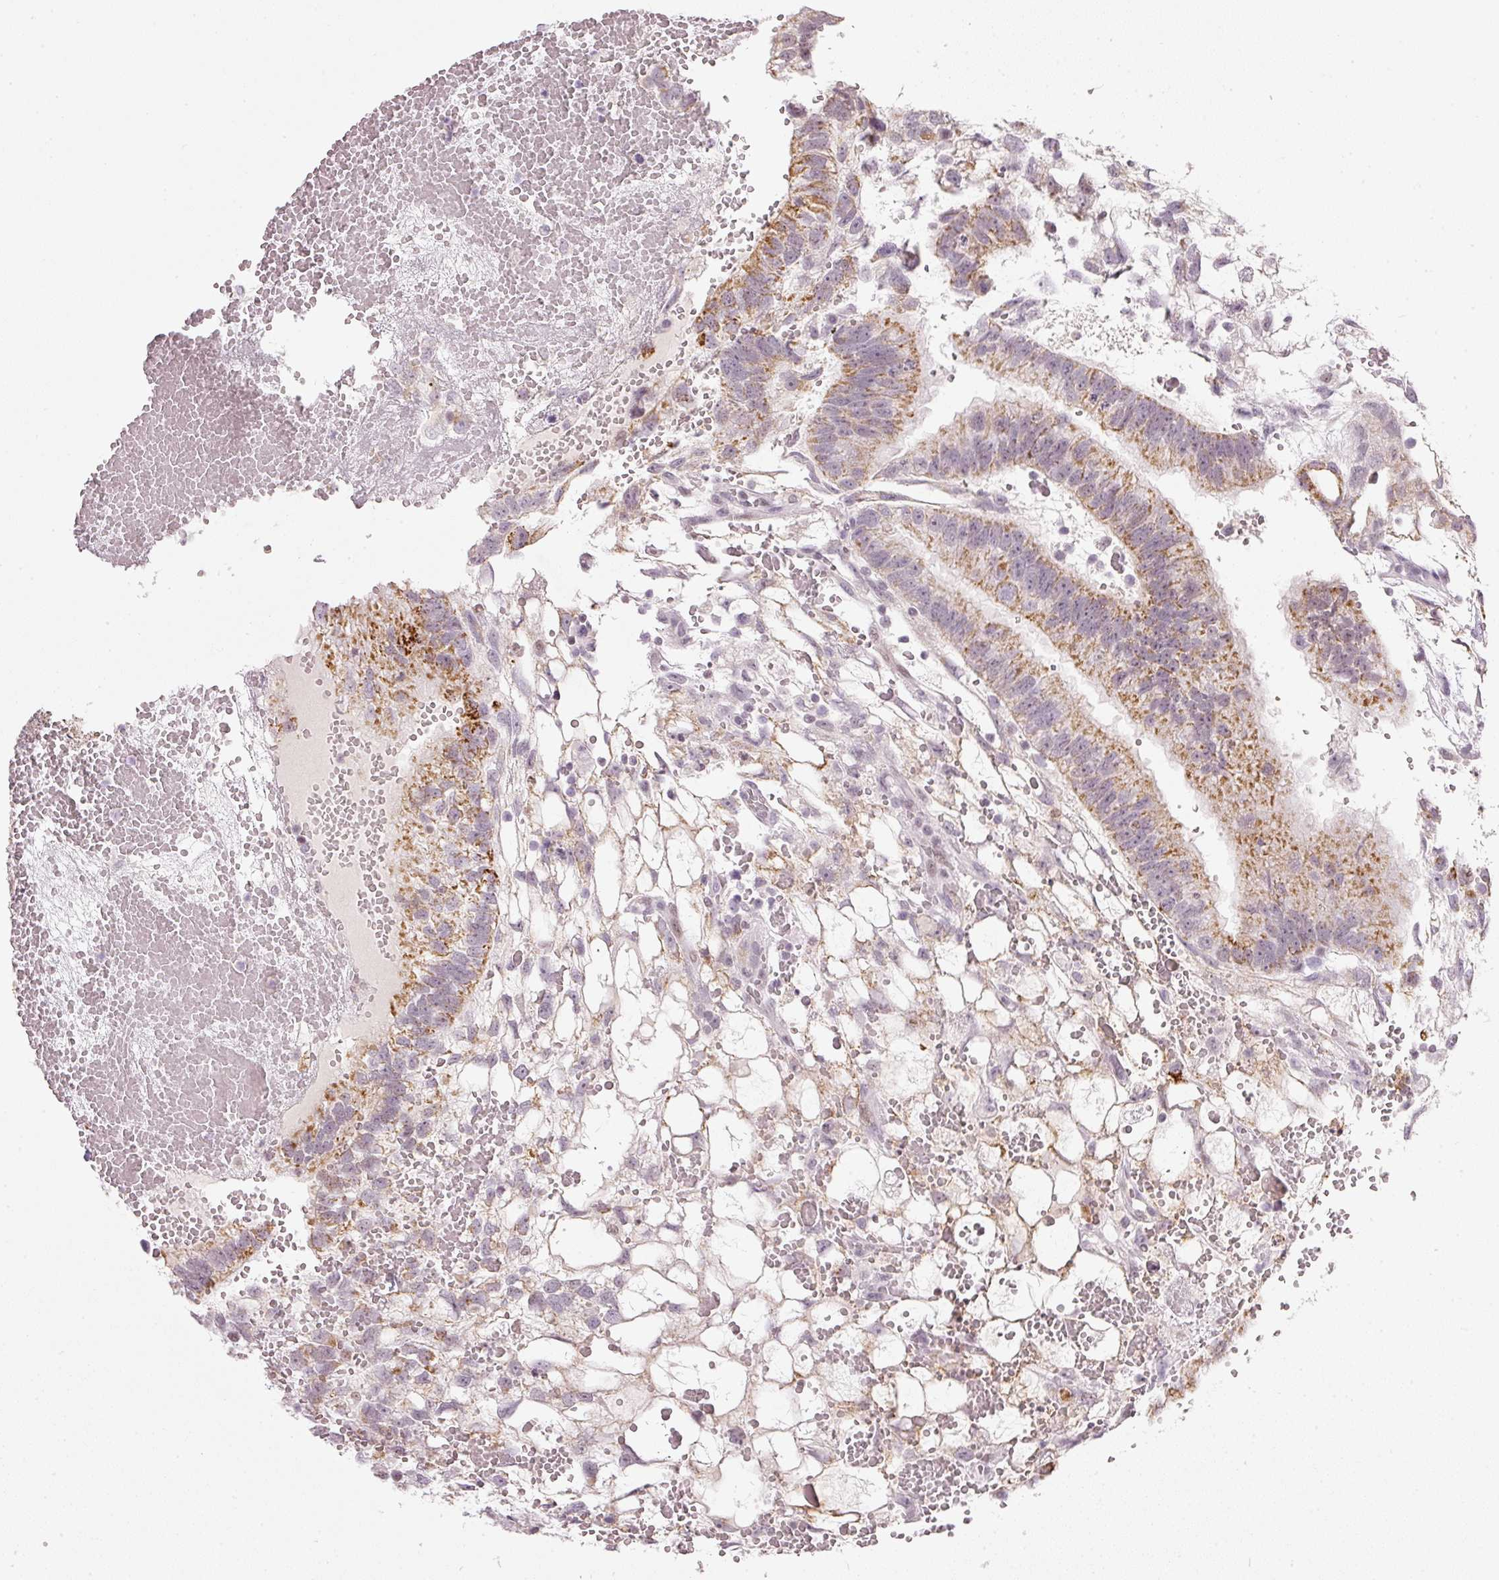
{"staining": {"intensity": "moderate", "quantity": "25%-75%", "location": "cytoplasmic/membranous"}, "tissue": "testis cancer", "cell_type": "Tumor cells", "image_type": "cancer", "snomed": [{"axis": "morphology", "description": "Normal tissue, NOS"}, {"axis": "morphology", "description": "Carcinoma, Embryonal, NOS"}, {"axis": "topography", "description": "Testis"}], "caption": "Immunohistochemical staining of embryonal carcinoma (testis) shows medium levels of moderate cytoplasmic/membranous protein positivity in approximately 25%-75% of tumor cells.", "gene": "NRDE2", "patient": {"sex": "male", "age": 32}}